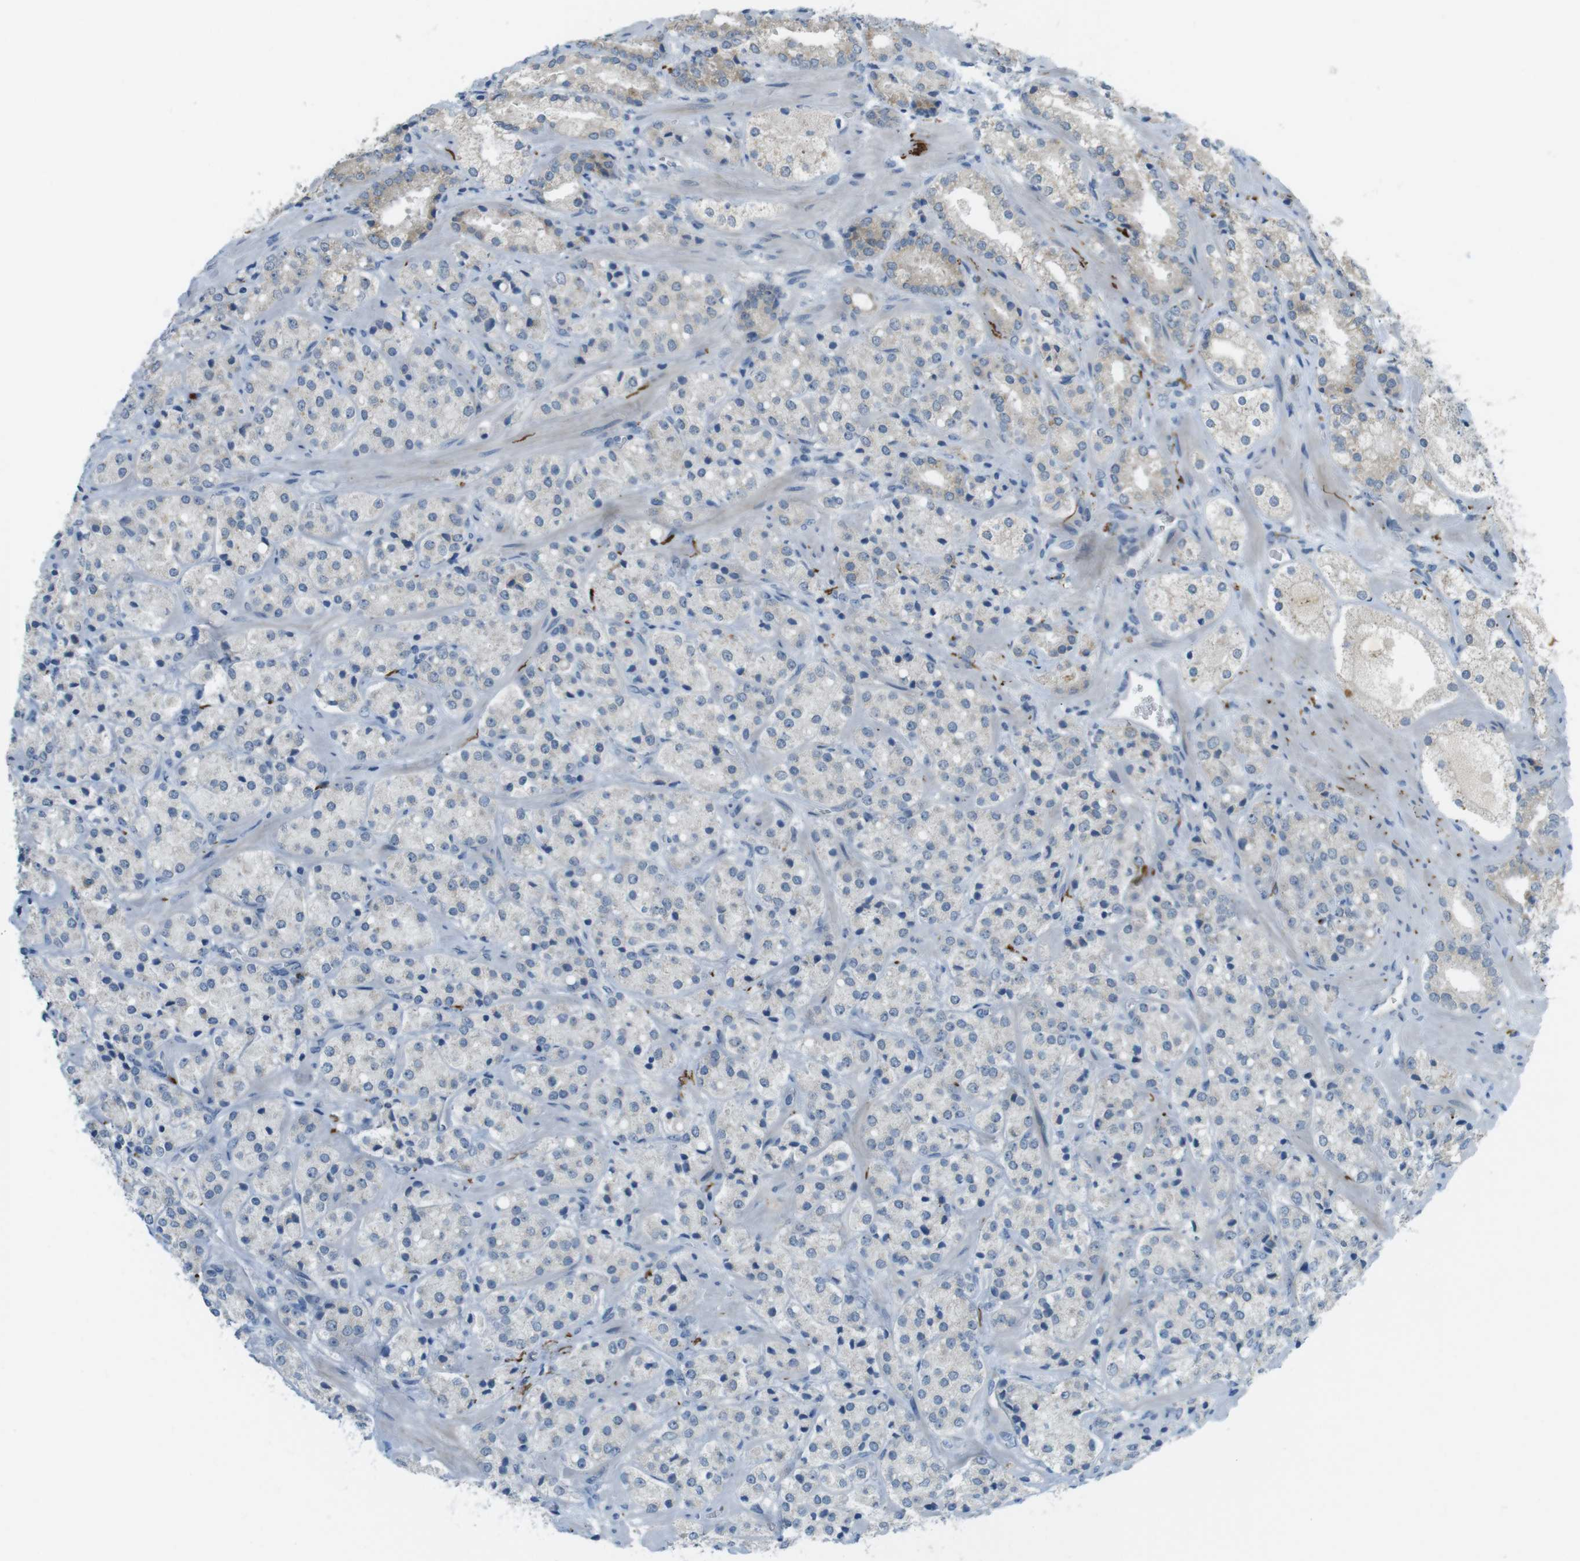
{"staining": {"intensity": "weak", "quantity": "25%-75%", "location": "cytoplasmic/membranous"}, "tissue": "prostate cancer", "cell_type": "Tumor cells", "image_type": "cancer", "snomed": [{"axis": "morphology", "description": "Adenocarcinoma, High grade"}, {"axis": "topography", "description": "Prostate"}], "caption": "Prostate high-grade adenocarcinoma was stained to show a protein in brown. There is low levels of weak cytoplasmic/membranous expression in approximately 25%-75% of tumor cells.", "gene": "UGT8", "patient": {"sex": "male", "age": 64}}